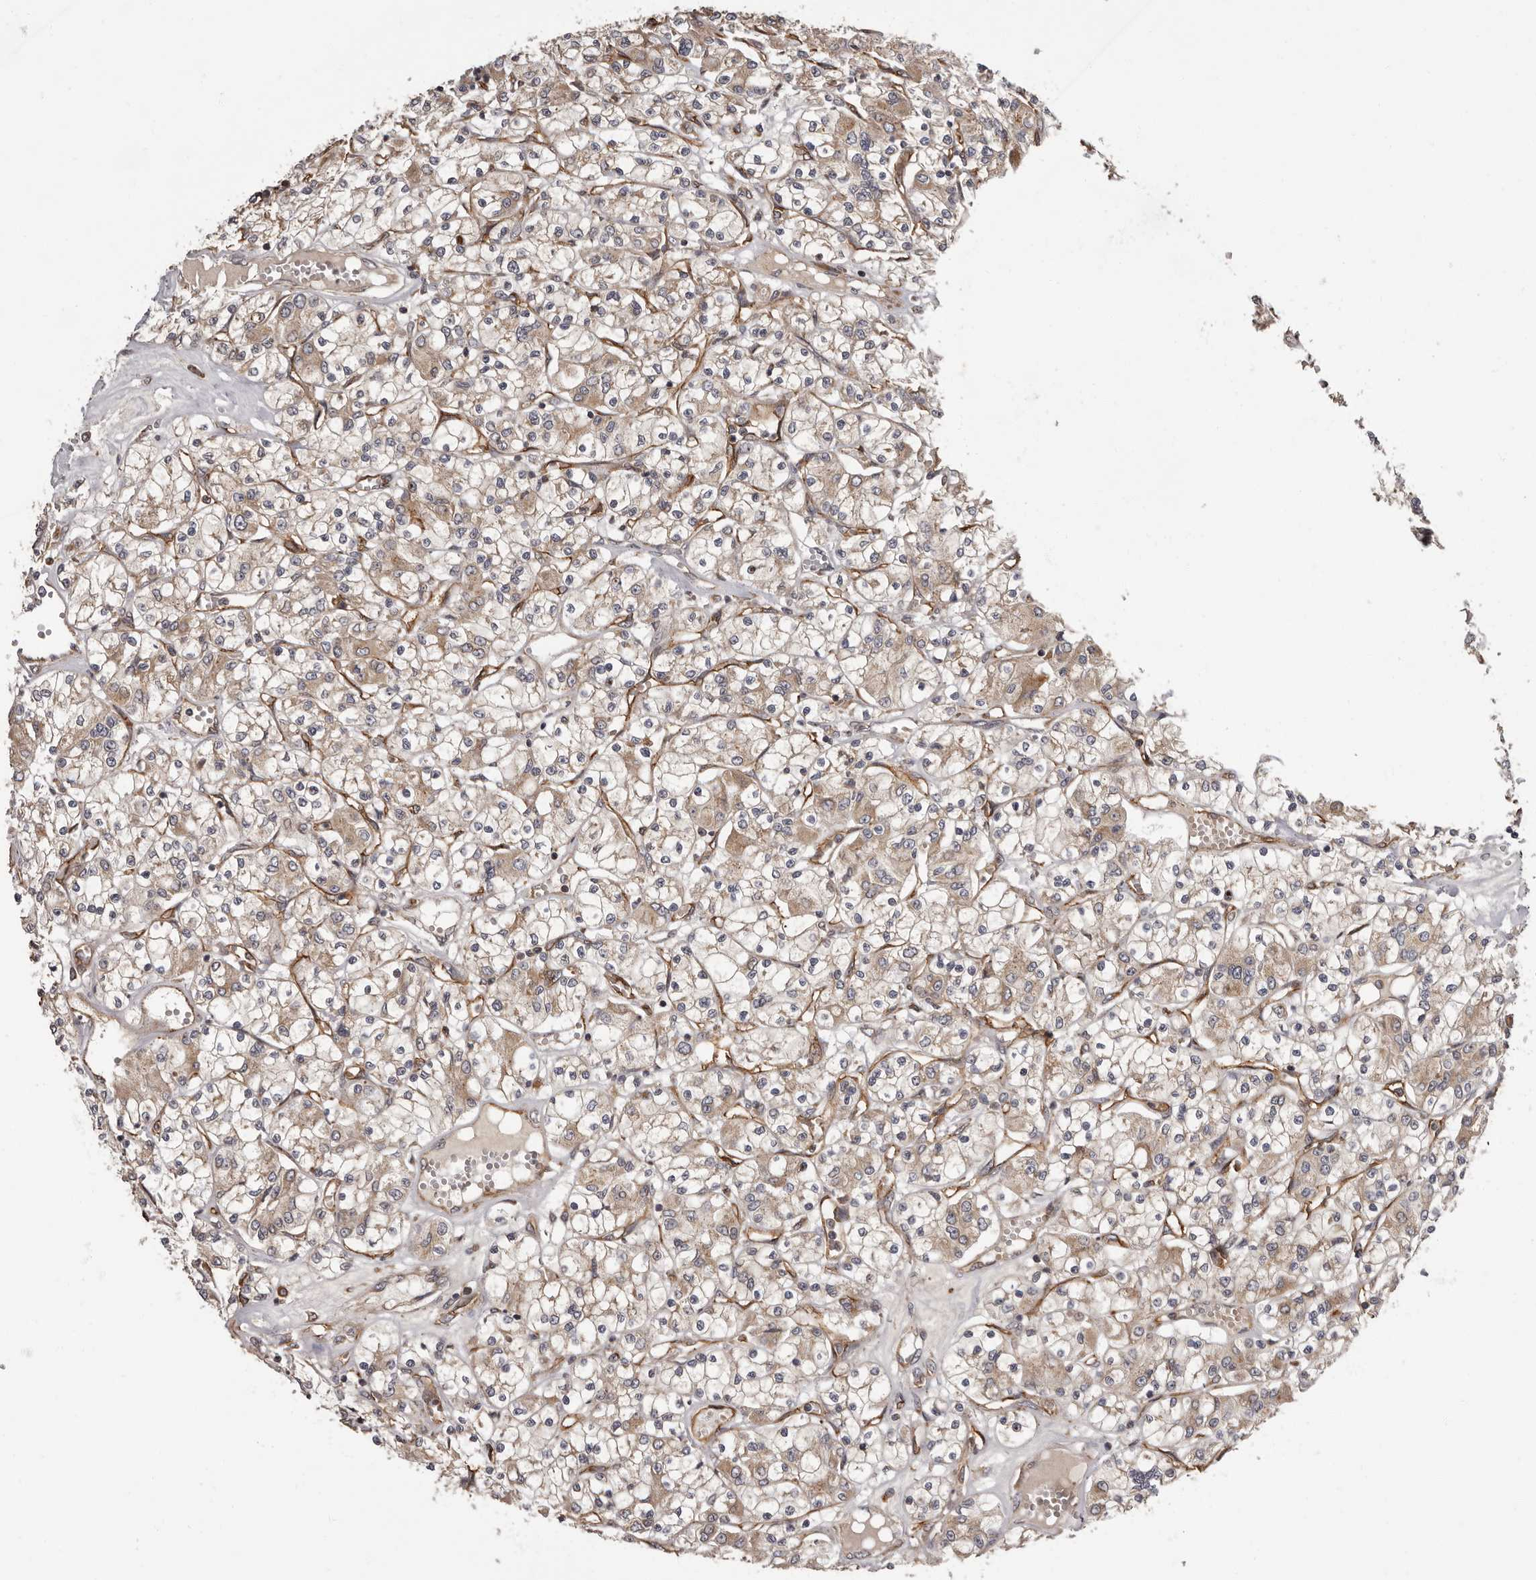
{"staining": {"intensity": "weak", "quantity": ">75%", "location": "cytoplasmic/membranous"}, "tissue": "renal cancer", "cell_type": "Tumor cells", "image_type": "cancer", "snomed": [{"axis": "morphology", "description": "Adenocarcinoma, NOS"}, {"axis": "topography", "description": "Kidney"}], "caption": "Renal cancer stained with DAB (3,3'-diaminobenzidine) immunohistochemistry exhibits low levels of weak cytoplasmic/membranous positivity in about >75% of tumor cells.", "gene": "ADCY2", "patient": {"sex": "female", "age": 59}}